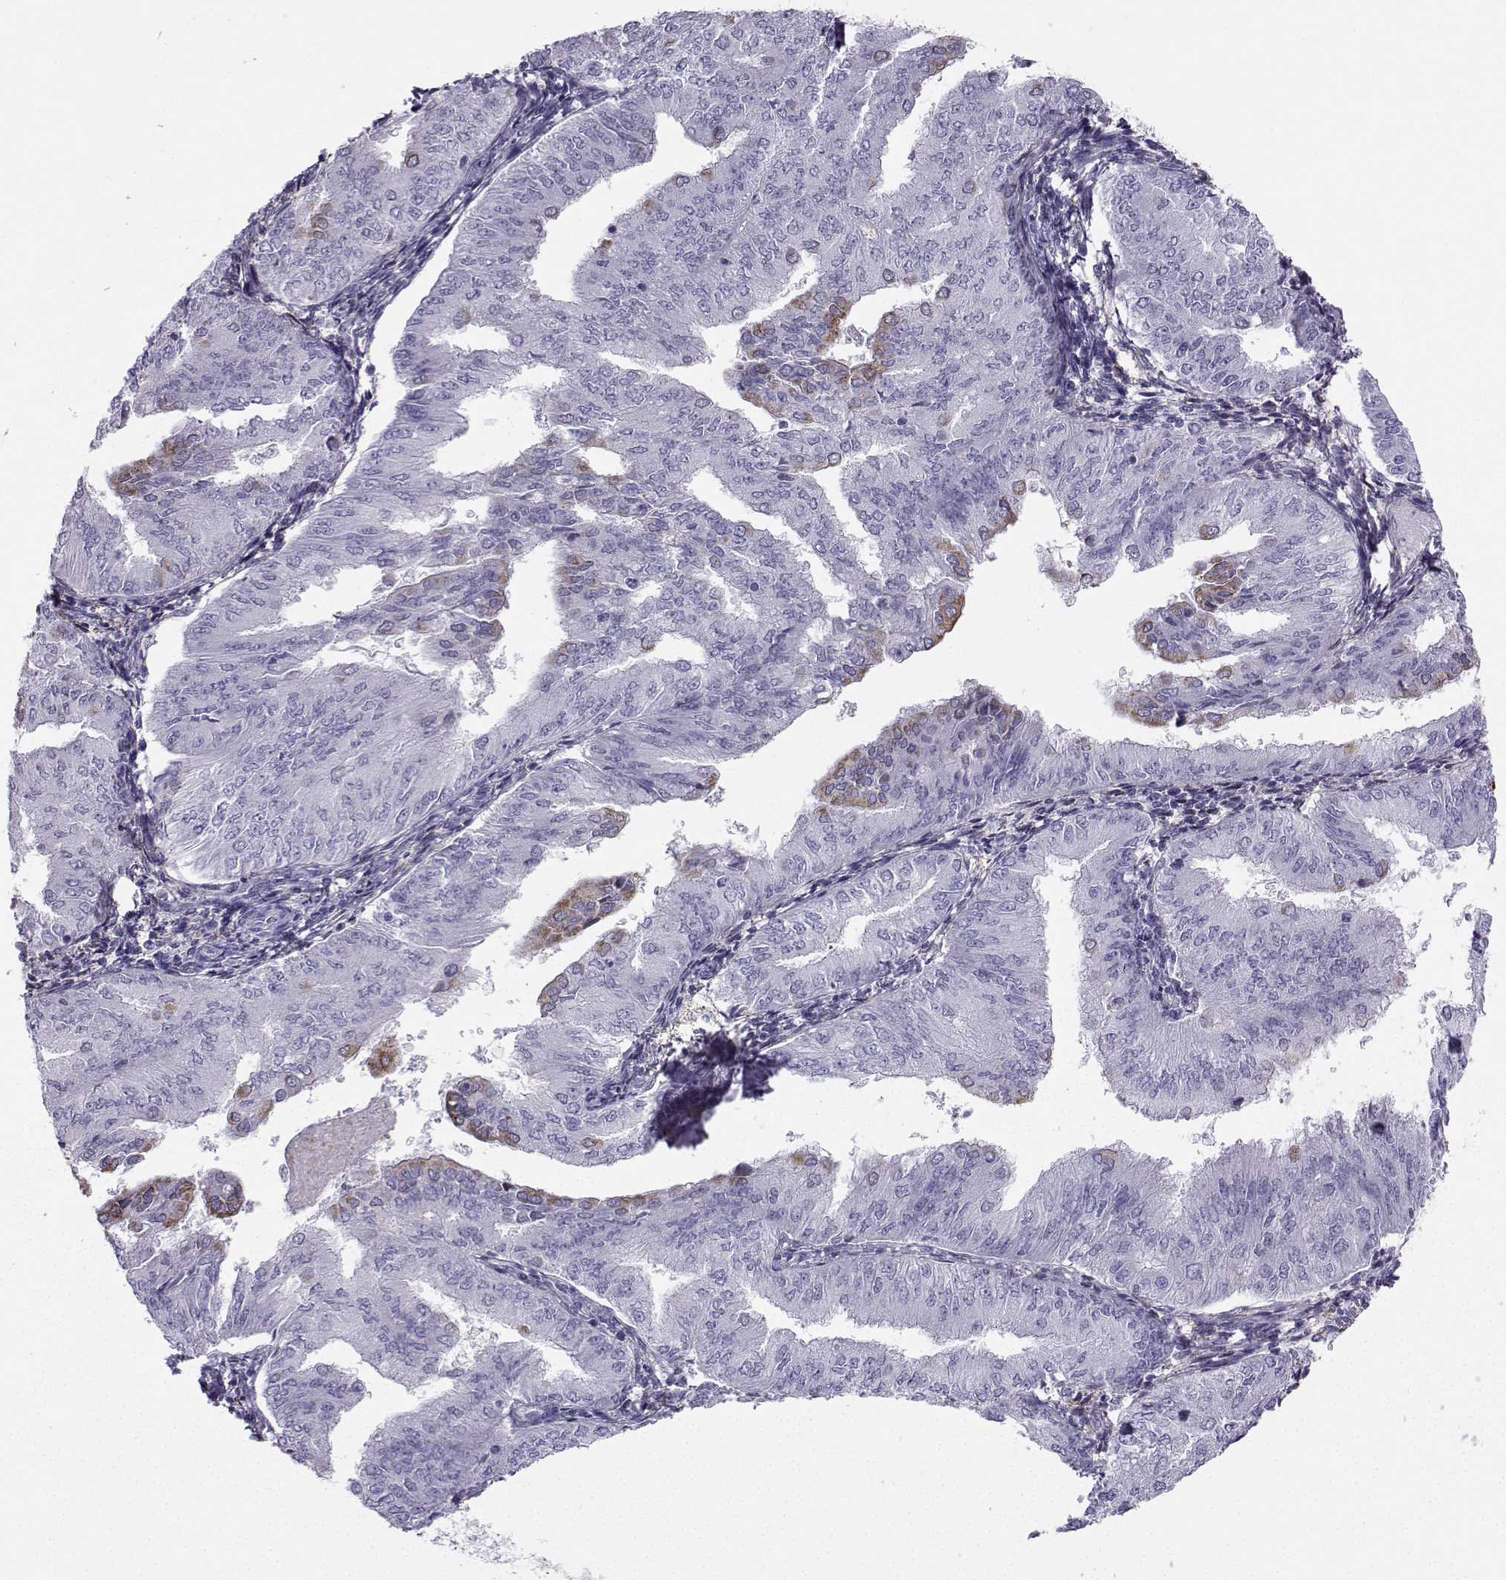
{"staining": {"intensity": "moderate", "quantity": "<25%", "location": "cytoplasmic/membranous"}, "tissue": "endometrial cancer", "cell_type": "Tumor cells", "image_type": "cancer", "snomed": [{"axis": "morphology", "description": "Adenocarcinoma, NOS"}, {"axis": "topography", "description": "Endometrium"}], "caption": "Immunohistochemical staining of endometrial cancer exhibits low levels of moderate cytoplasmic/membranous protein expression in about <25% of tumor cells.", "gene": "DCLK3", "patient": {"sex": "female", "age": 53}}